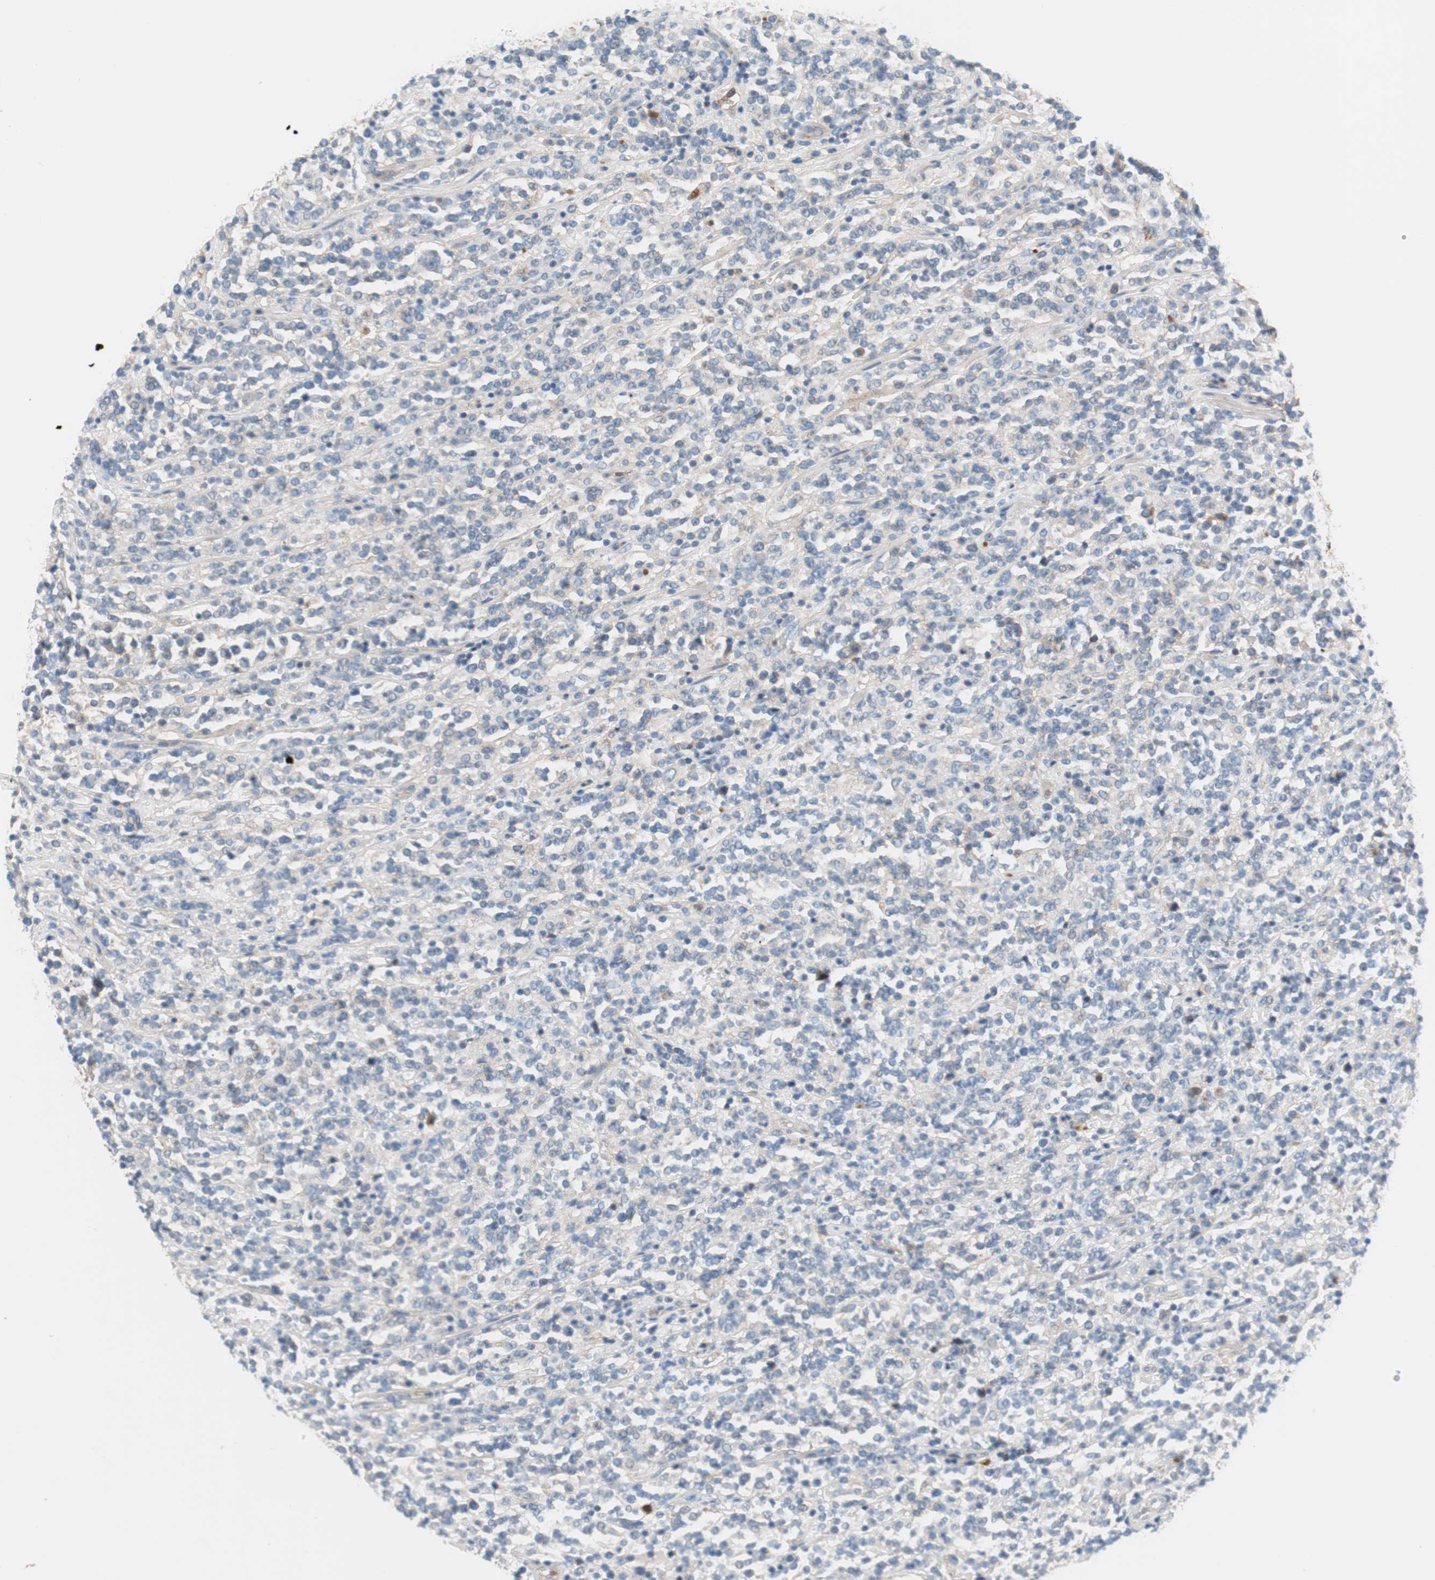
{"staining": {"intensity": "negative", "quantity": "none", "location": "none"}, "tissue": "lymphoma", "cell_type": "Tumor cells", "image_type": "cancer", "snomed": [{"axis": "morphology", "description": "Malignant lymphoma, non-Hodgkin's type, High grade"}, {"axis": "topography", "description": "Soft tissue"}], "caption": "Protein analysis of high-grade malignant lymphoma, non-Hodgkin's type exhibits no significant staining in tumor cells.", "gene": "RBP4", "patient": {"sex": "male", "age": 18}}